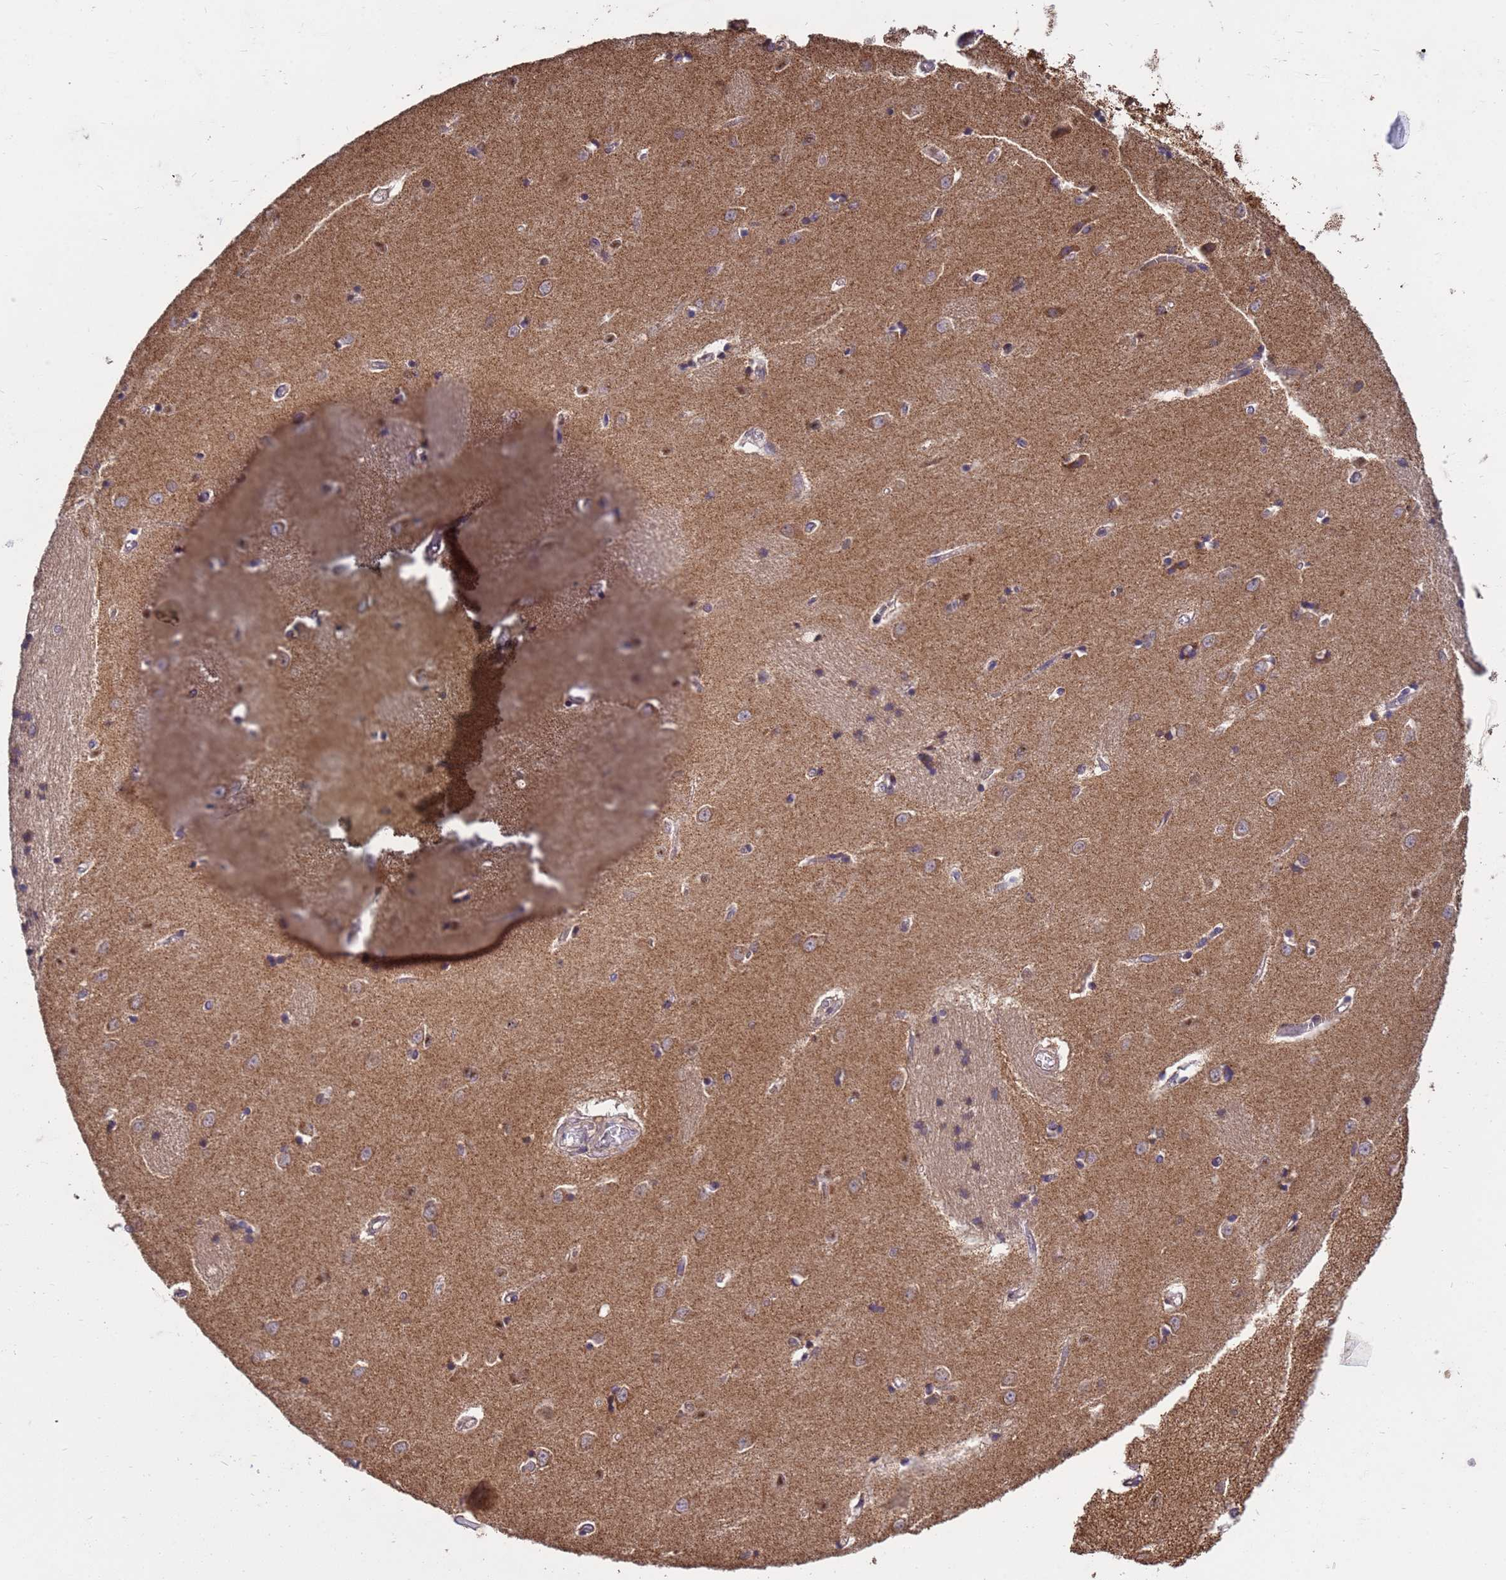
{"staining": {"intensity": "weak", "quantity": "25%-75%", "location": "cytoplasmic/membranous"}, "tissue": "caudate", "cell_type": "Glial cells", "image_type": "normal", "snomed": [{"axis": "morphology", "description": "Normal tissue, NOS"}, {"axis": "topography", "description": "Lateral ventricle wall"}], "caption": "This image exhibits unremarkable caudate stained with IHC to label a protein in brown. The cytoplasmic/membranous of glial cells show weak positivity for the protein. Nuclei are counter-stained blue.", "gene": "P2RX7", "patient": {"sex": "male", "age": 37}}